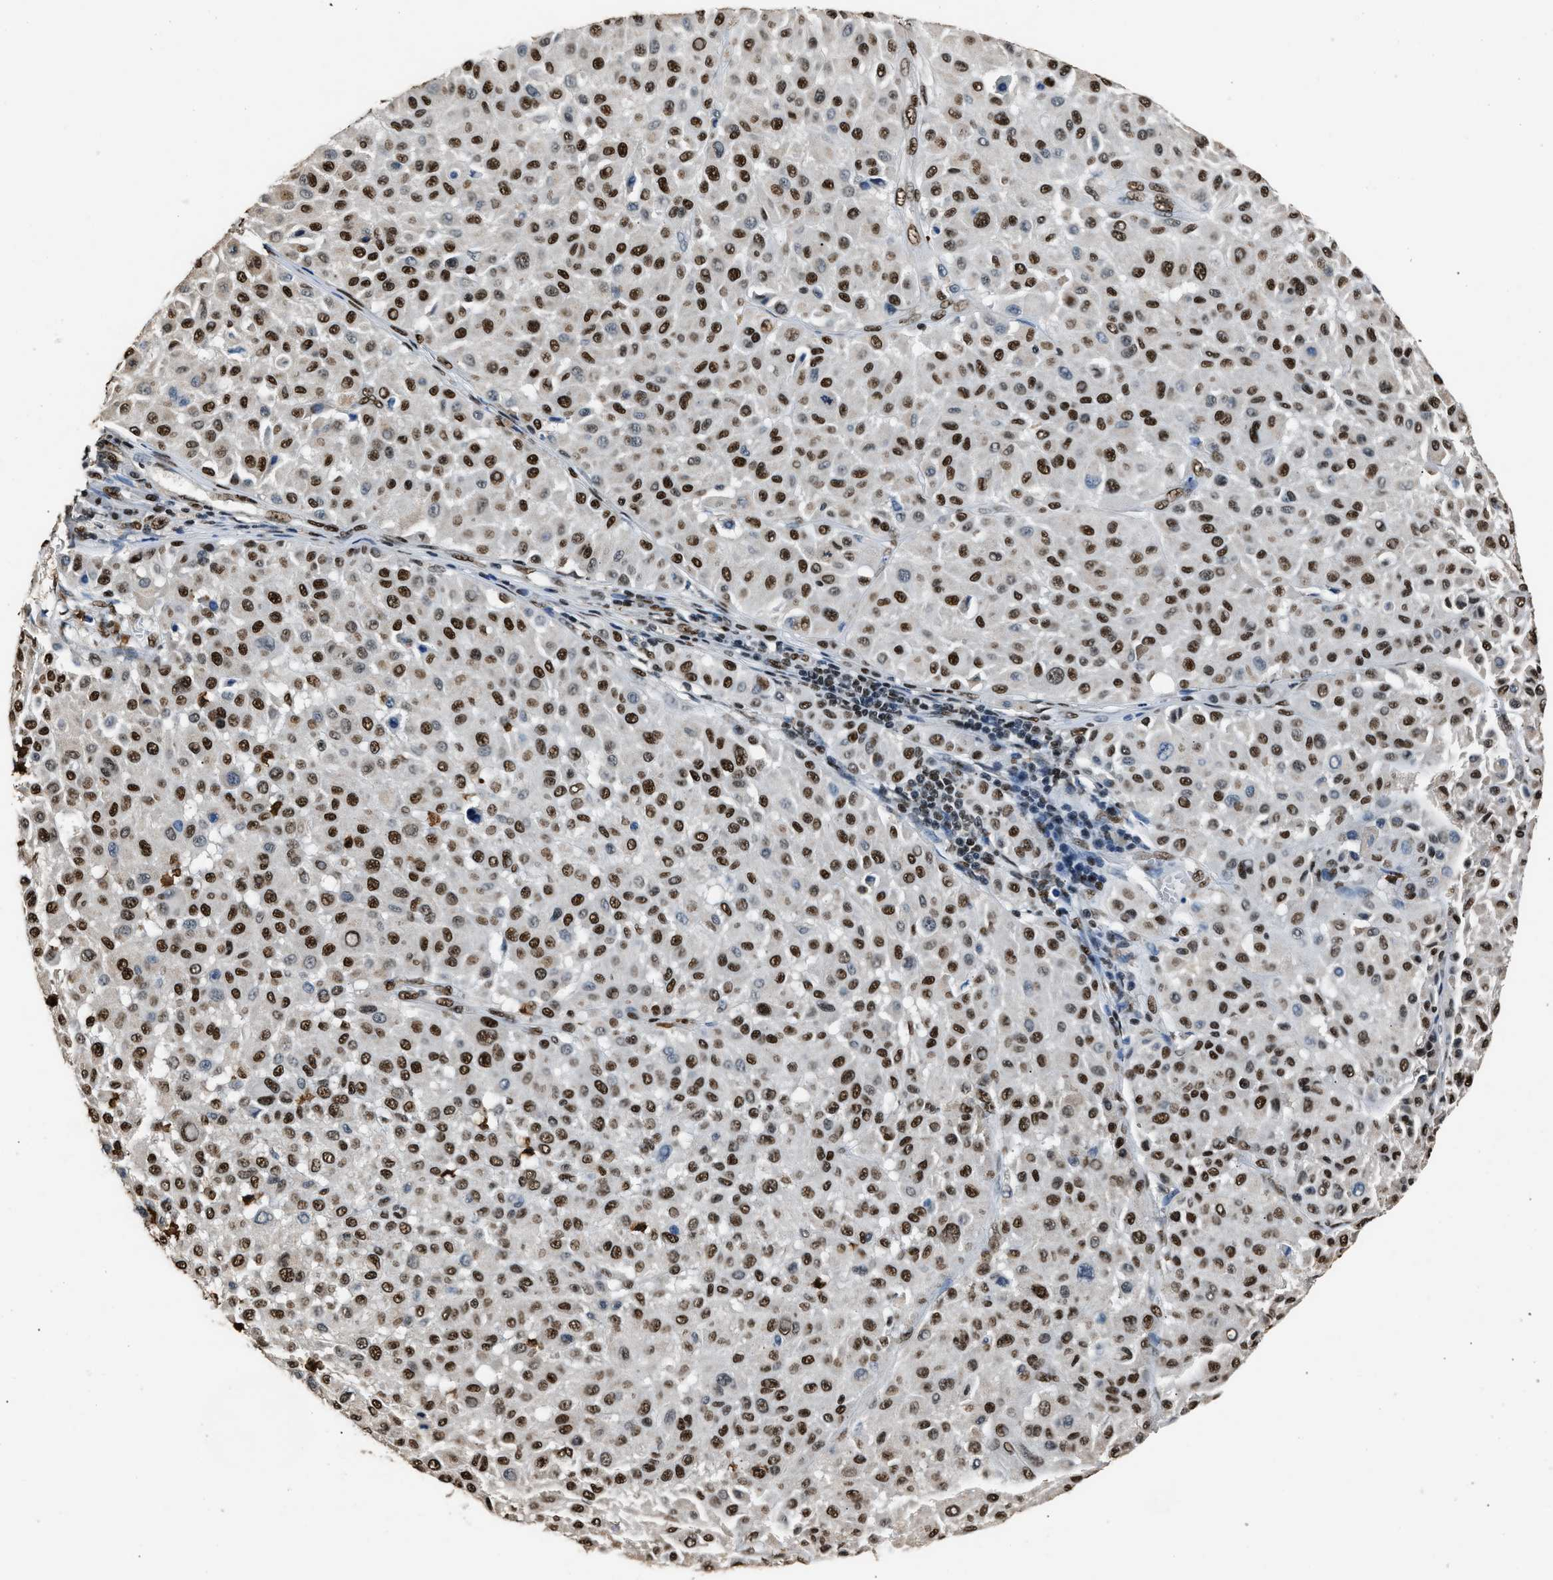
{"staining": {"intensity": "strong", "quantity": ">75%", "location": "nuclear"}, "tissue": "melanoma", "cell_type": "Tumor cells", "image_type": "cancer", "snomed": [{"axis": "morphology", "description": "Malignant melanoma, Metastatic site"}, {"axis": "topography", "description": "Soft tissue"}], "caption": "Immunohistochemical staining of human malignant melanoma (metastatic site) exhibits strong nuclear protein staining in about >75% of tumor cells. The protein of interest is shown in brown color, while the nuclei are stained blue.", "gene": "SAFB", "patient": {"sex": "male", "age": 41}}